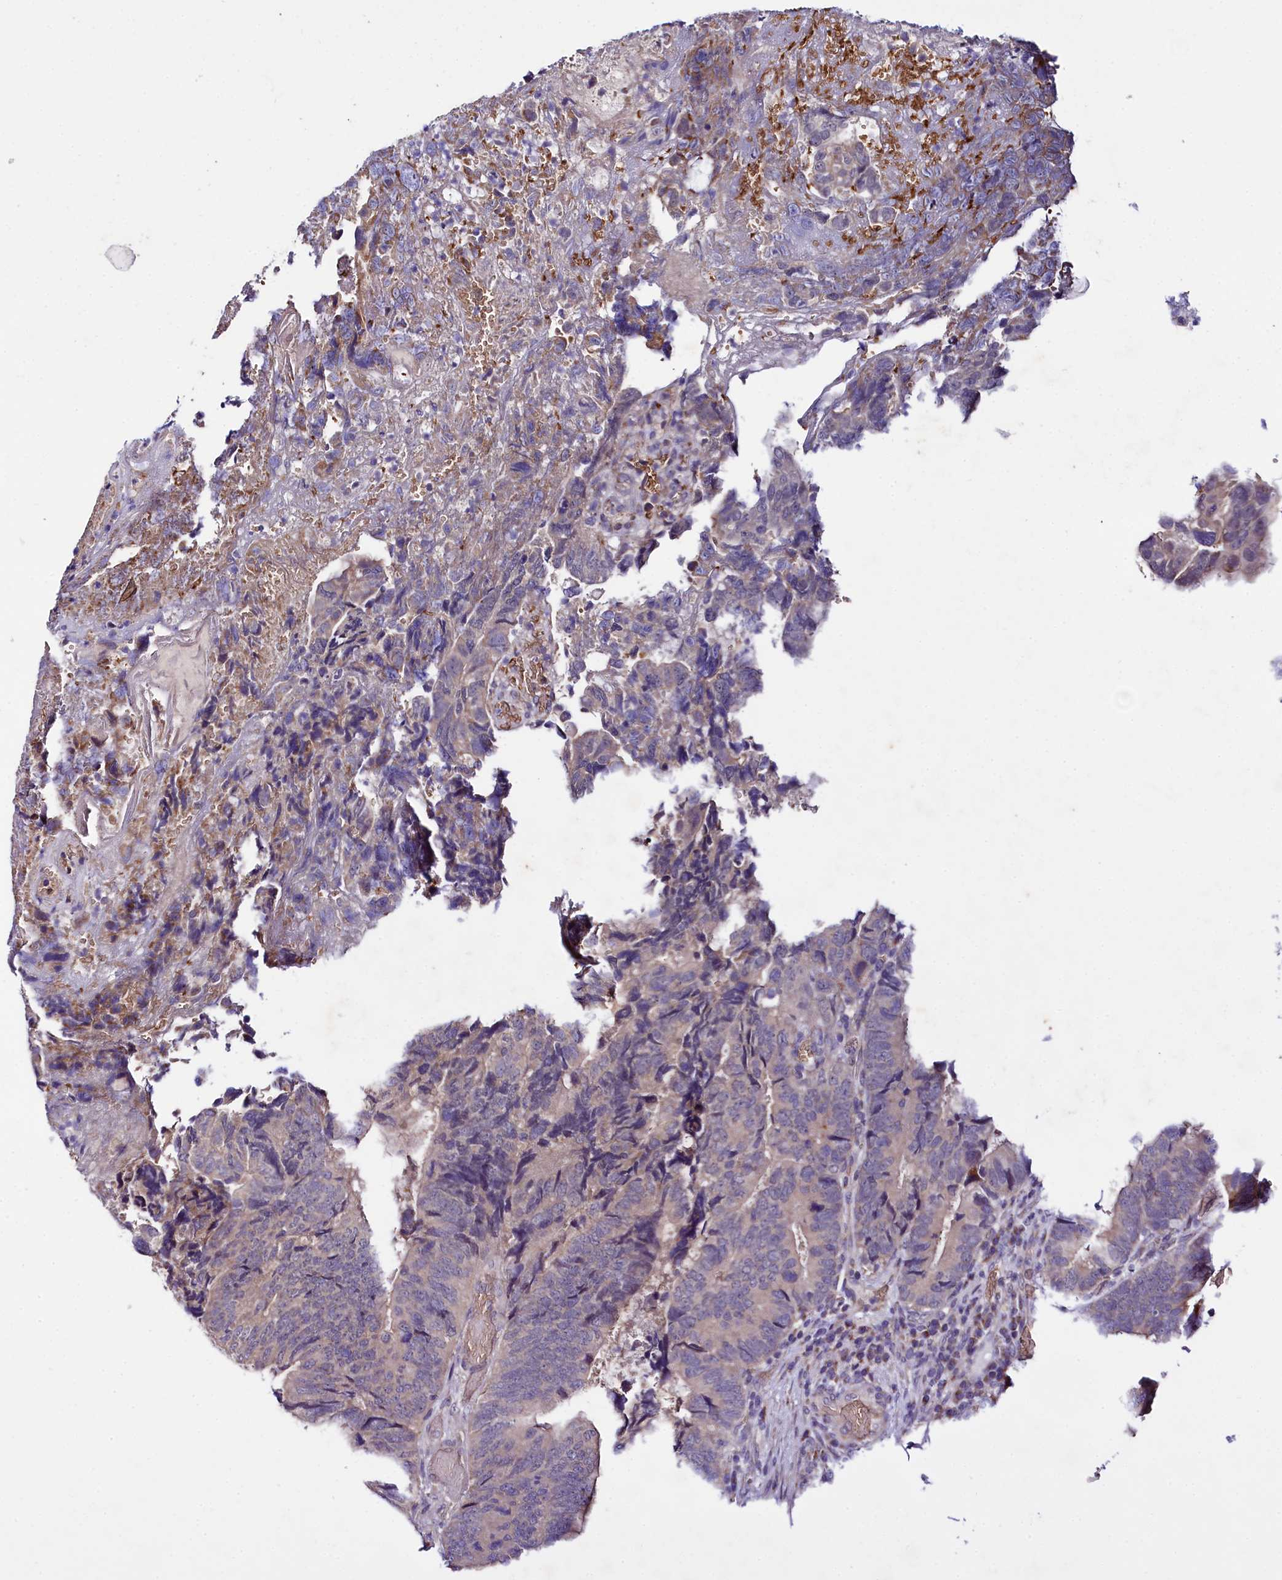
{"staining": {"intensity": "weak", "quantity": "25%-75%", "location": "cytoplasmic/membranous"}, "tissue": "colorectal cancer", "cell_type": "Tumor cells", "image_type": "cancer", "snomed": [{"axis": "morphology", "description": "Adenocarcinoma, NOS"}, {"axis": "topography", "description": "Colon"}], "caption": "This is an image of immunohistochemistry (IHC) staining of adenocarcinoma (colorectal), which shows weak positivity in the cytoplasmic/membranous of tumor cells.", "gene": "CEP295", "patient": {"sex": "female", "age": 67}}